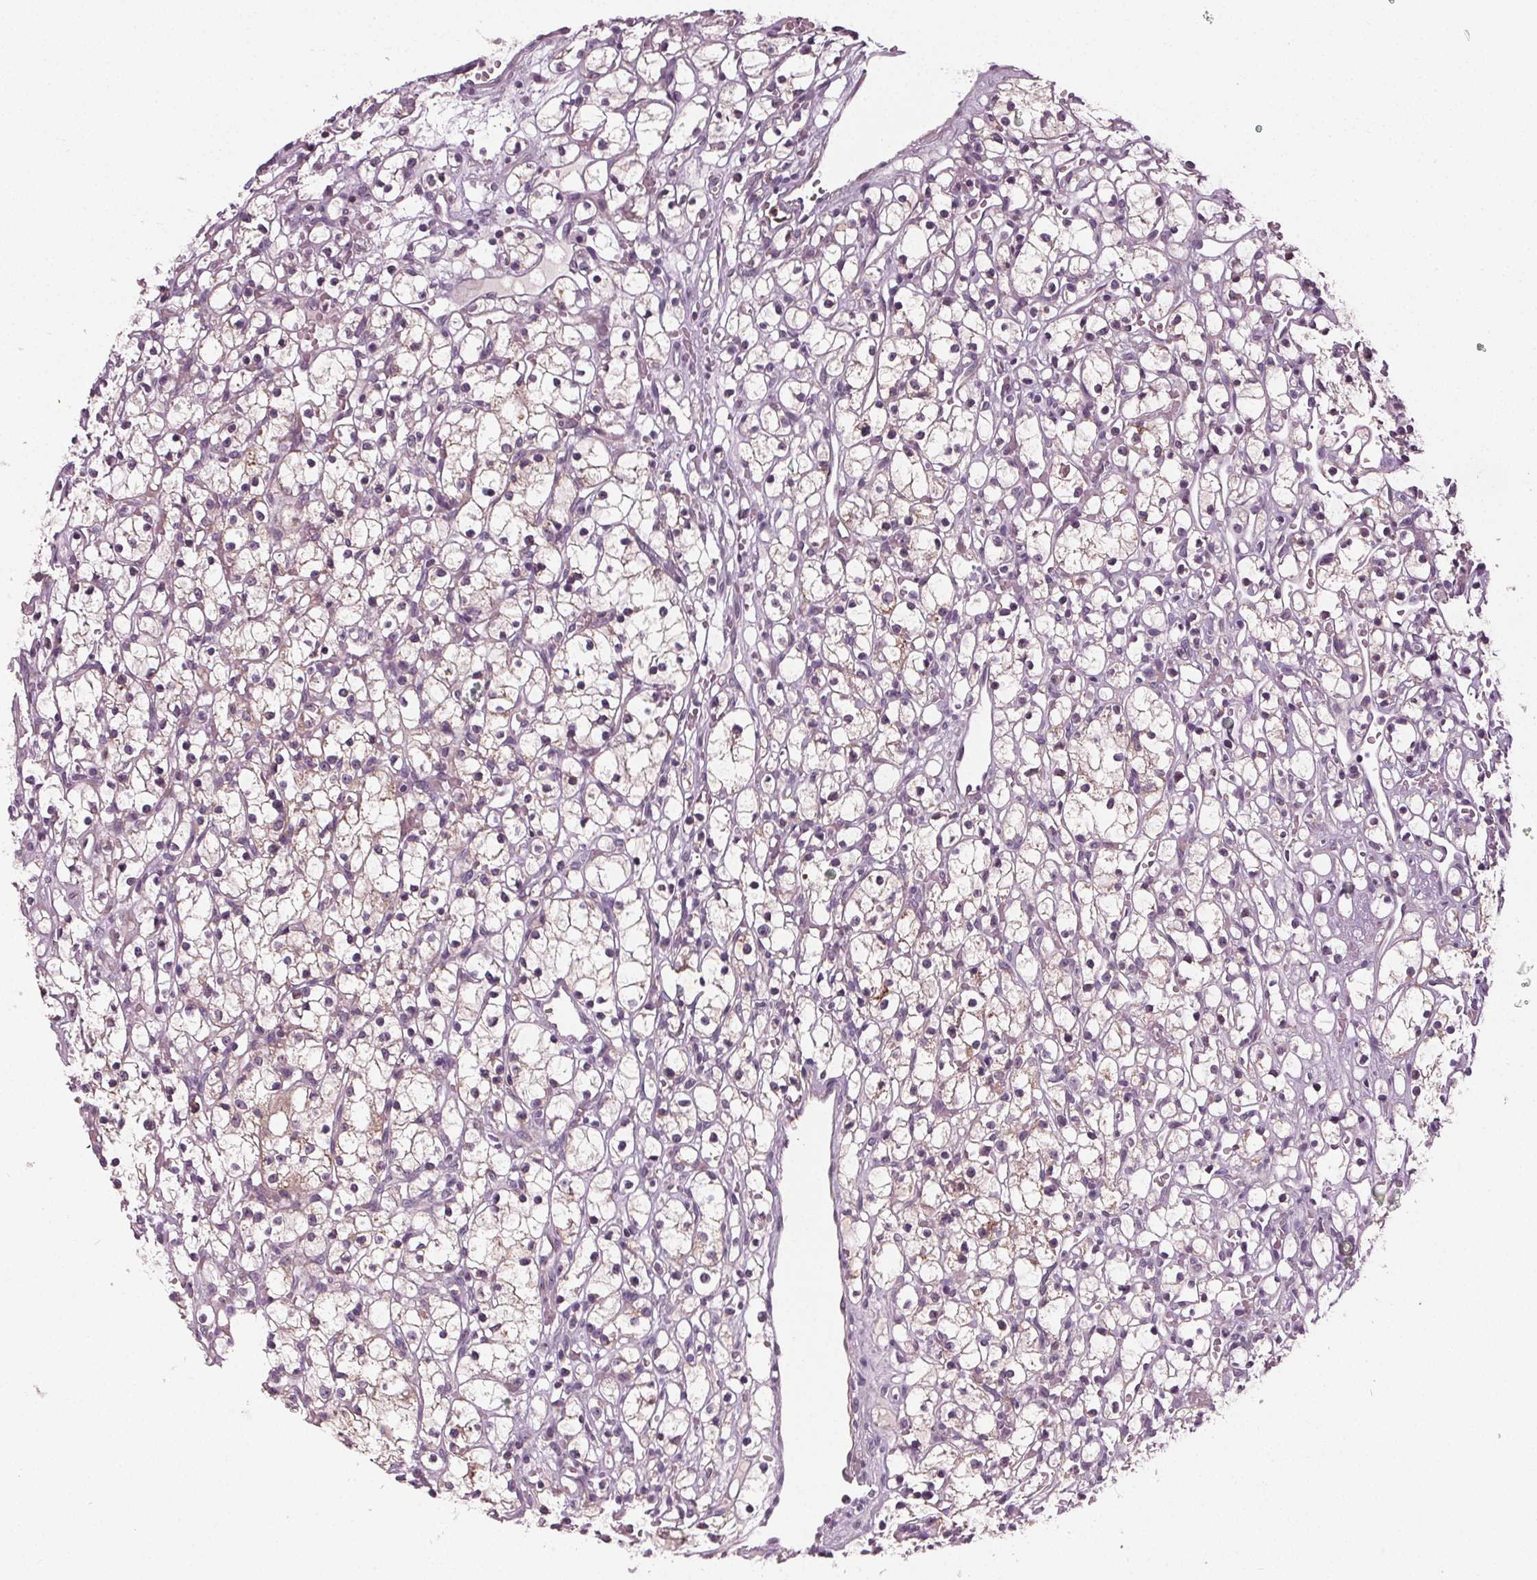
{"staining": {"intensity": "negative", "quantity": "none", "location": "none"}, "tissue": "renal cancer", "cell_type": "Tumor cells", "image_type": "cancer", "snomed": [{"axis": "morphology", "description": "Adenocarcinoma, NOS"}, {"axis": "topography", "description": "Kidney"}], "caption": "Immunohistochemistry histopathology image of human renal cancer (adenocarcinoma) stained for a protein (brown), which reveals no staining in tumor cells. The staining was performed using DAB (3,3'-diaminobenzidine) to visualize the protein expression in brown, while the nuclei were stained in blue with hematoxylin (Magnification: 20x).", "gene": "ZNF605", "patient": {"sex": "female", "age": 59}}